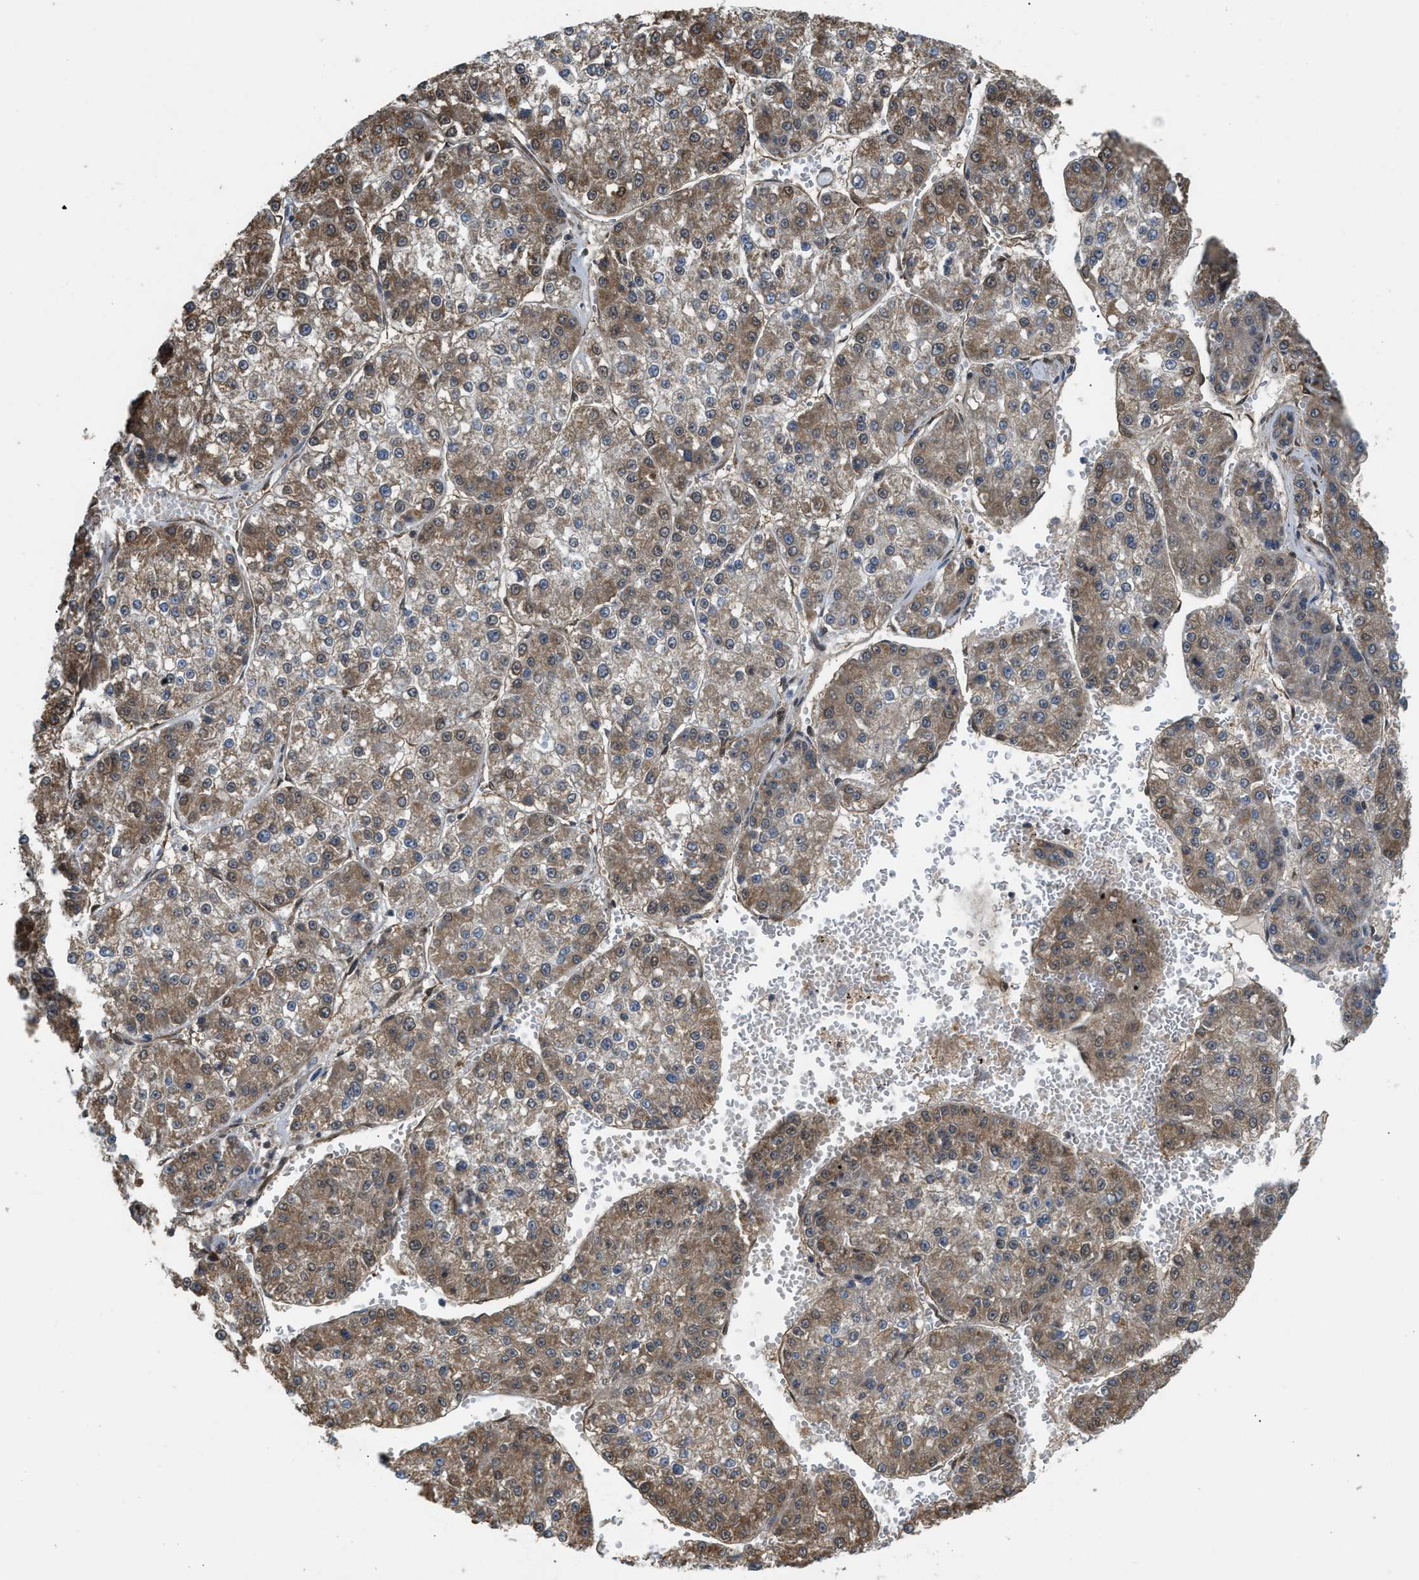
{"staining": {"intensity": "moderate", "quantity": "25%-75%", "location": "cytoplasmic/membranous"}, "tissue": "liver cancer", "cell_type": "Tumor cells", "image_type": "cancer", "snomed": [{"axis": "morphology", "description": "Carcinoma, Hepatocellular, NOS"}, {"axis": "topography", "description": "Liver"}], "caption": "Immunohistochemical staining of liver cancer (hepatocellular carcinoma) displays medium levels of moderate cytoplasmic/membranous expression in about 25%-75% of tumor cells.", "gene": "BAG3", "patient": {"sex": "female", "age": 73}}